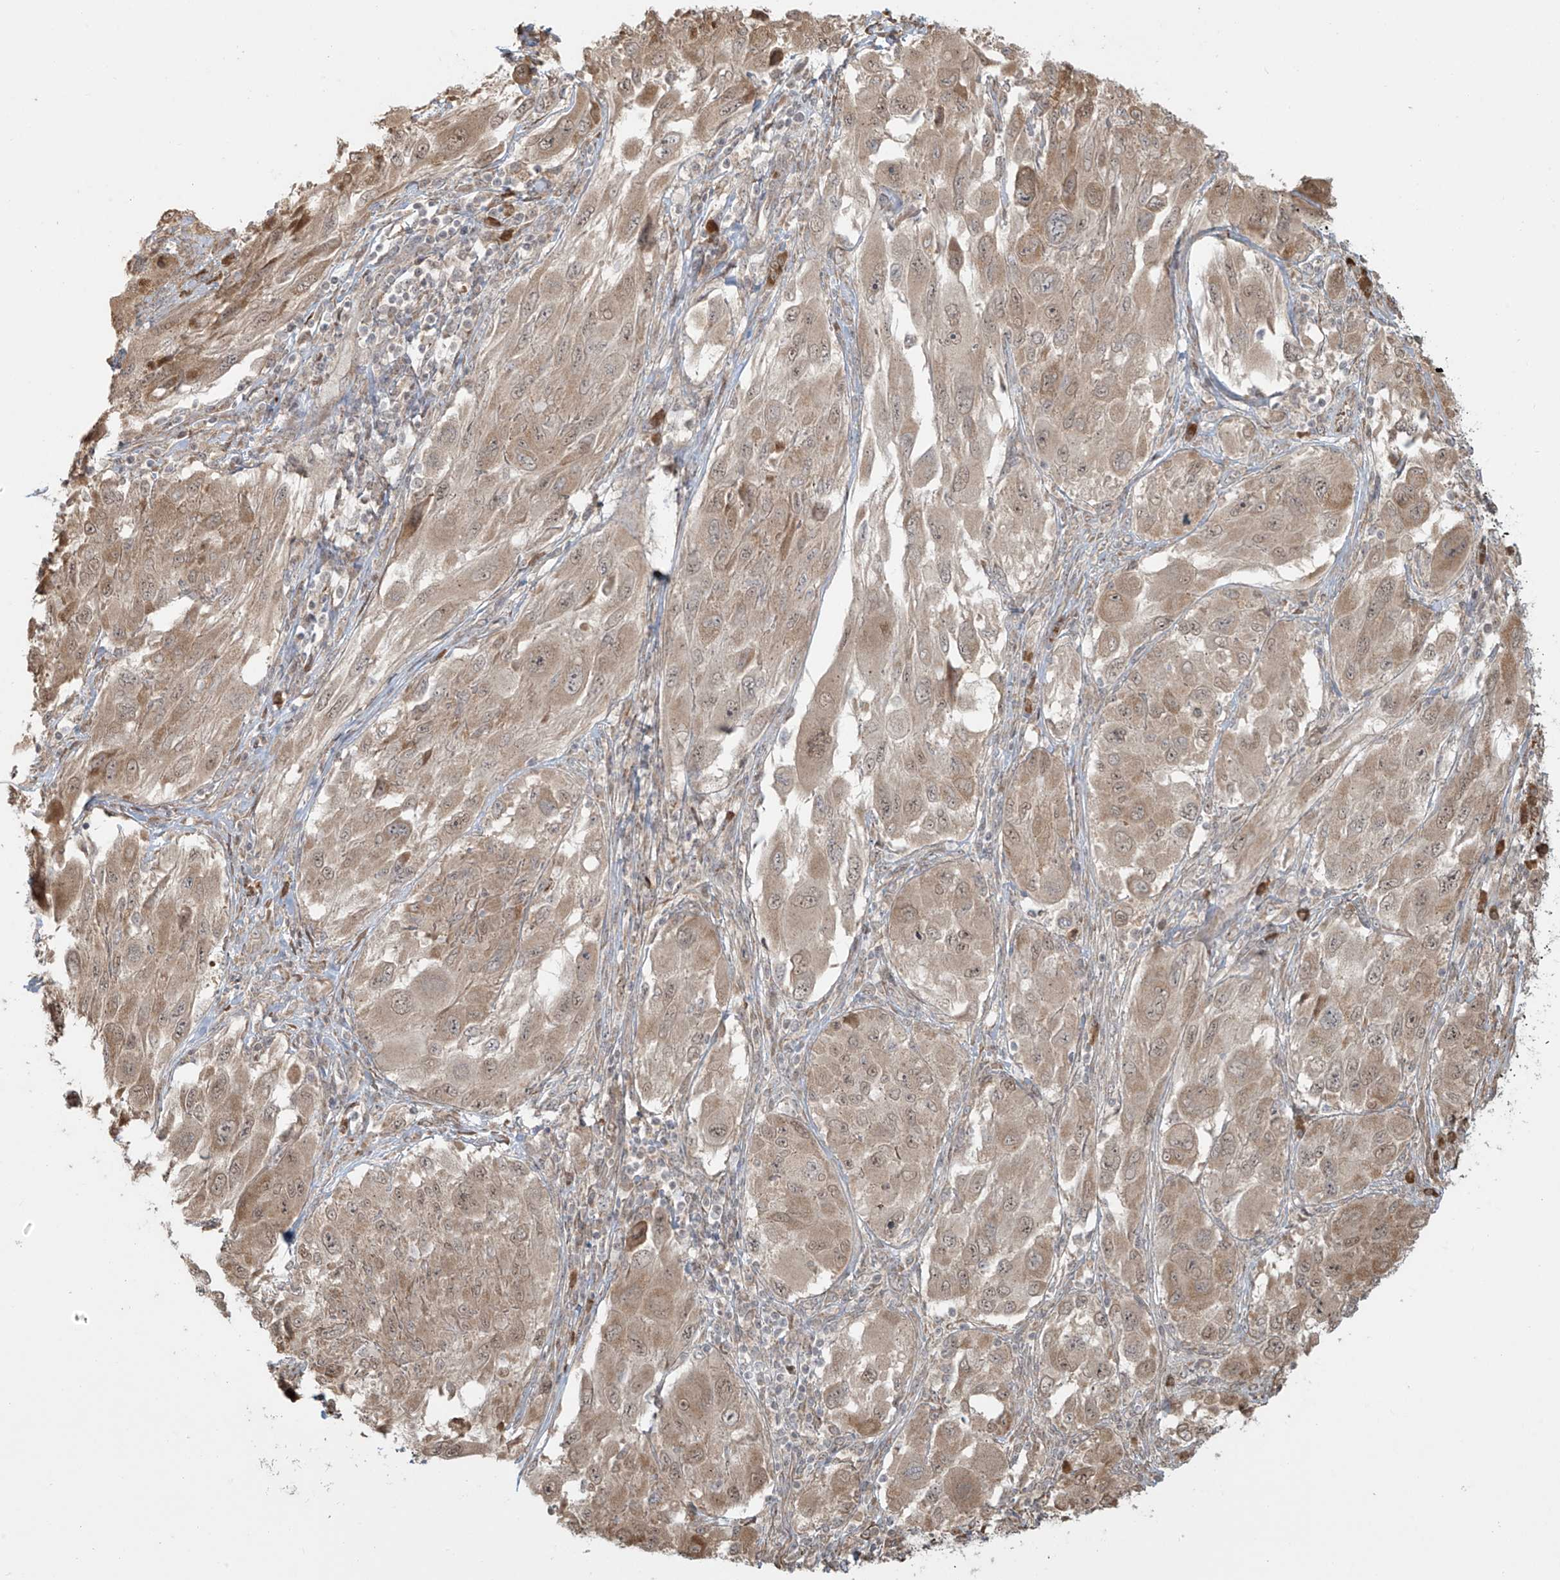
{"staining": {"intensity": "weak", "quantity": ">75%", "location": "cytoplasmic/membranous"}, "tissue": "melanoma", "cell_type": "Tumor cells", "image_type": "cancer", "snomed": [{"axis": "morphology", "description": "Malignant melanoma, NOS"}, {"axis": "topography", "description": "Skin"}], "caption": "DAB (3,3'-diaminobenzidine) immunohistochemical staining of malignant melanoma exhibits weak cytoplasmic/membranous protein positivity in approximately >75% of tumor cells.", "gene": "PLEKHM3", "patient": {"sex": "female", "age": 91}}